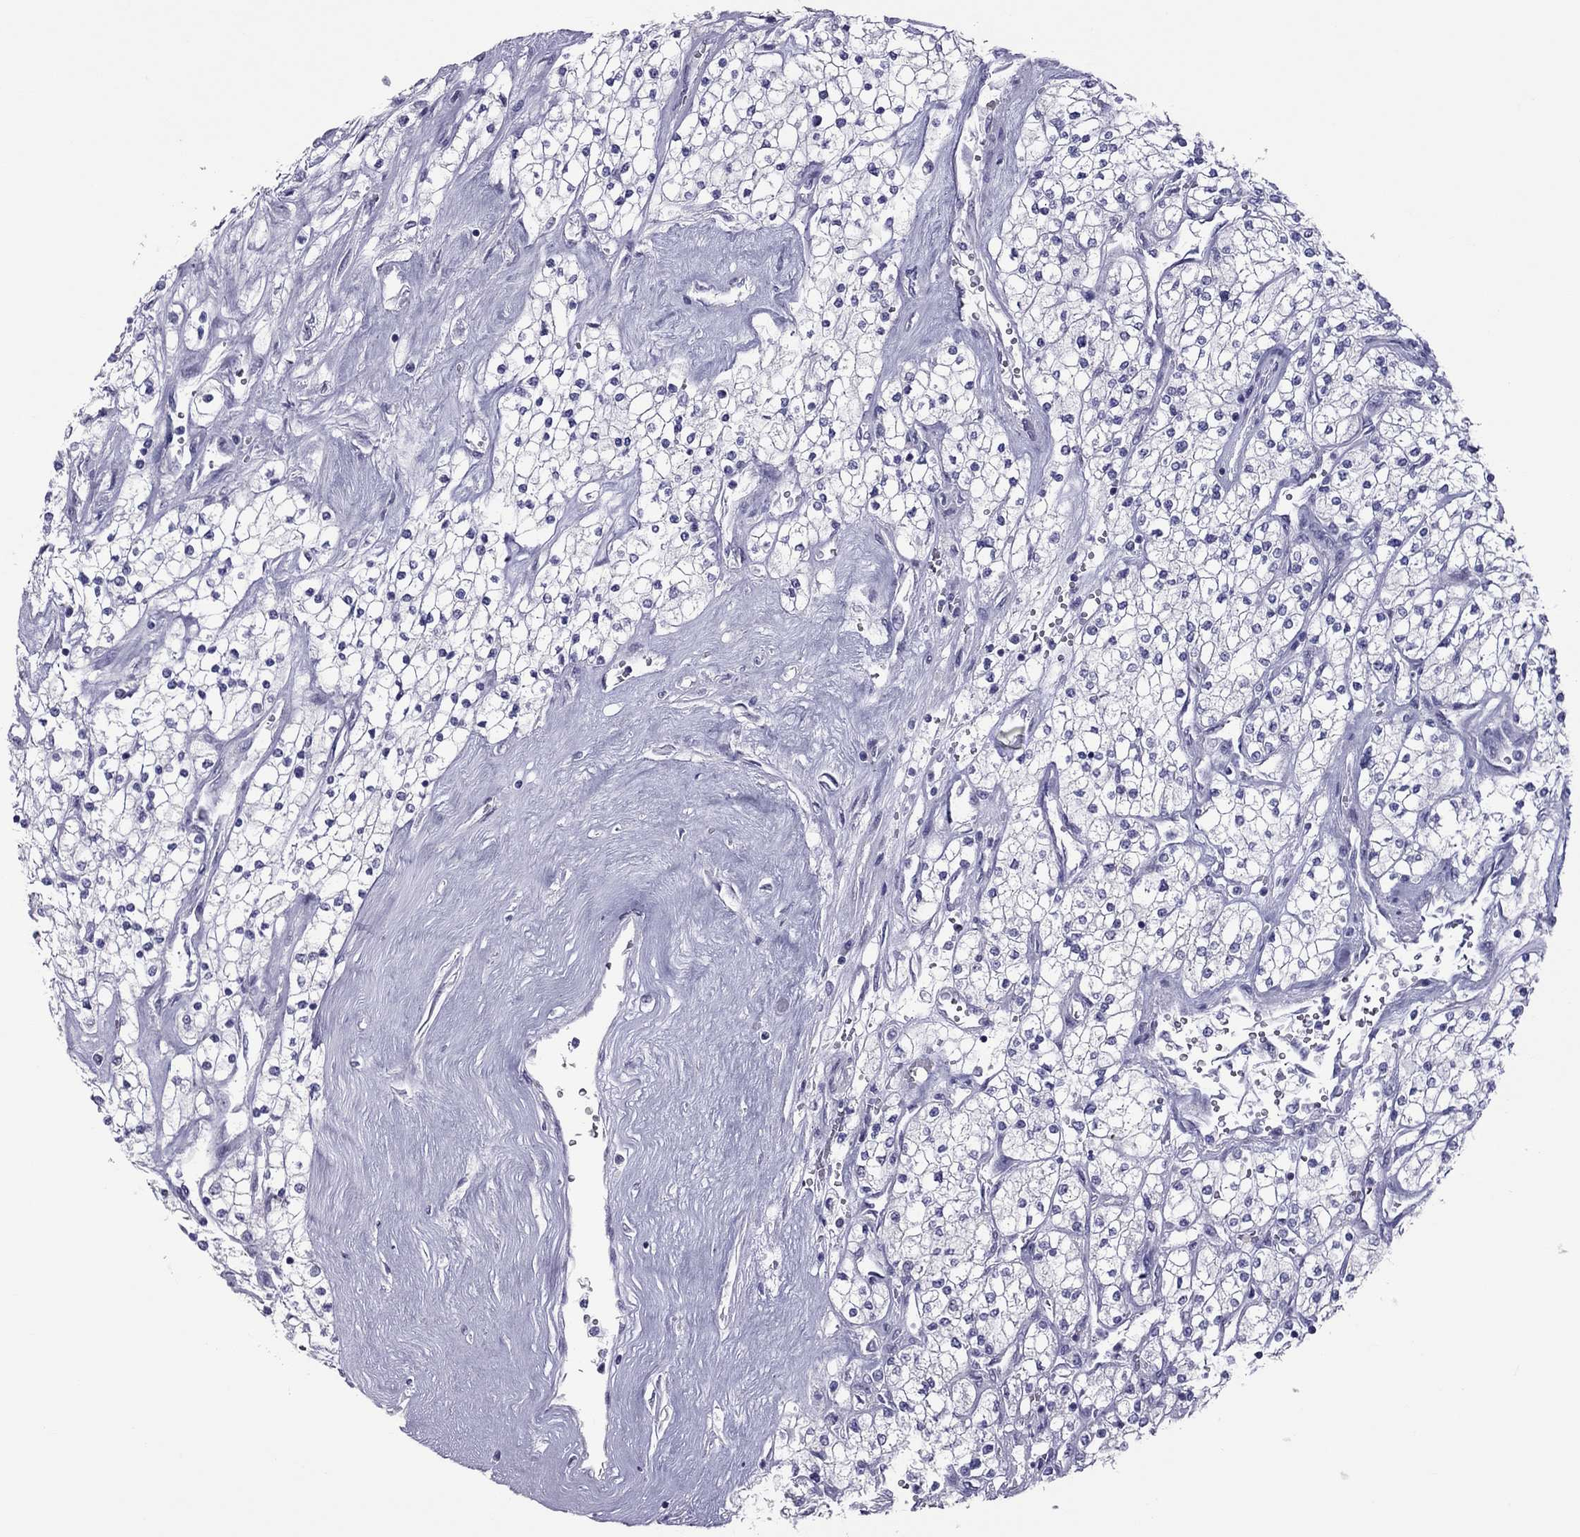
{"staining": {"intensity": "negative", "quantity": "none", "location": "none"}, "tissue": "renal cancer", "cell_type": "Tumor cells", "image_type": "cancer", "snomed": [{"axis": "morphology", "description": "Adenocarcinoma, NOS"}, {"axis": "topography", "description": "Kidney"}], "caption": "Immunohistochemistry (IHC) photomicrograph of renal cancer stained for a protein (brown), which exhibits no staining in tumor cells. (DAB immunohistochemistry (IHC) with hematoxylin counter stain).", "gene": "TEX14", "patient": {"sex": "male", "age": 80}}